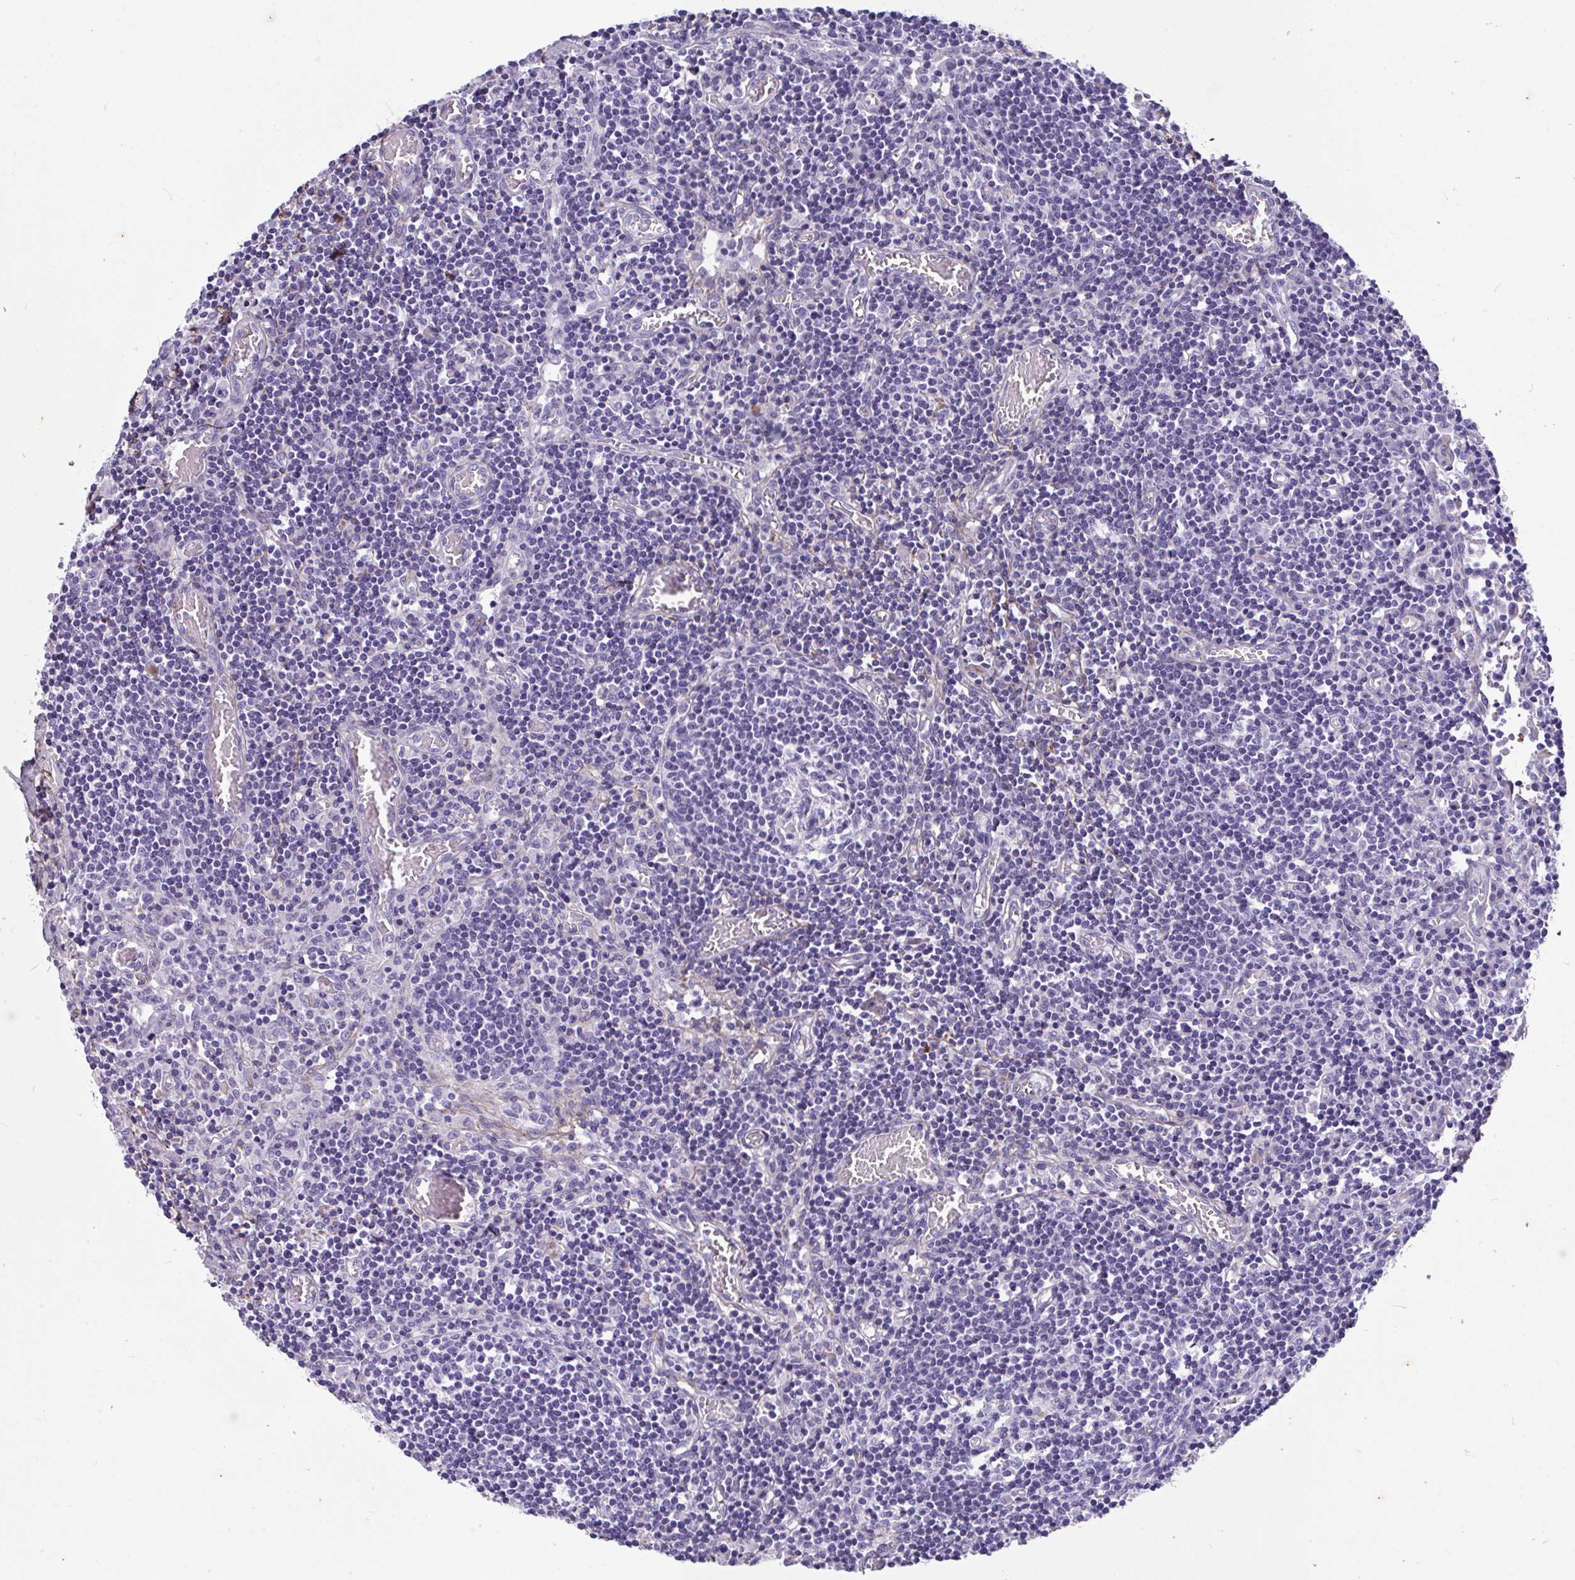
{"staining": {"intensity": "negative", "quantity": "none", "location": "none"}, "tissue": "lymph node", "cell_type": "Germinal center cells", "image_type": "normal", "snomed": [{"axis": "morphology", "description": "Normal tissue, NOS"}, {"axis": "topography", "description": "Lymph node"}], "caption": "Protein analysis of normal lymph node exhibits no significant positivity in germinal center cells.", "gene": "LHFPL6", "patient": {"sex": "male", "age": 66}}